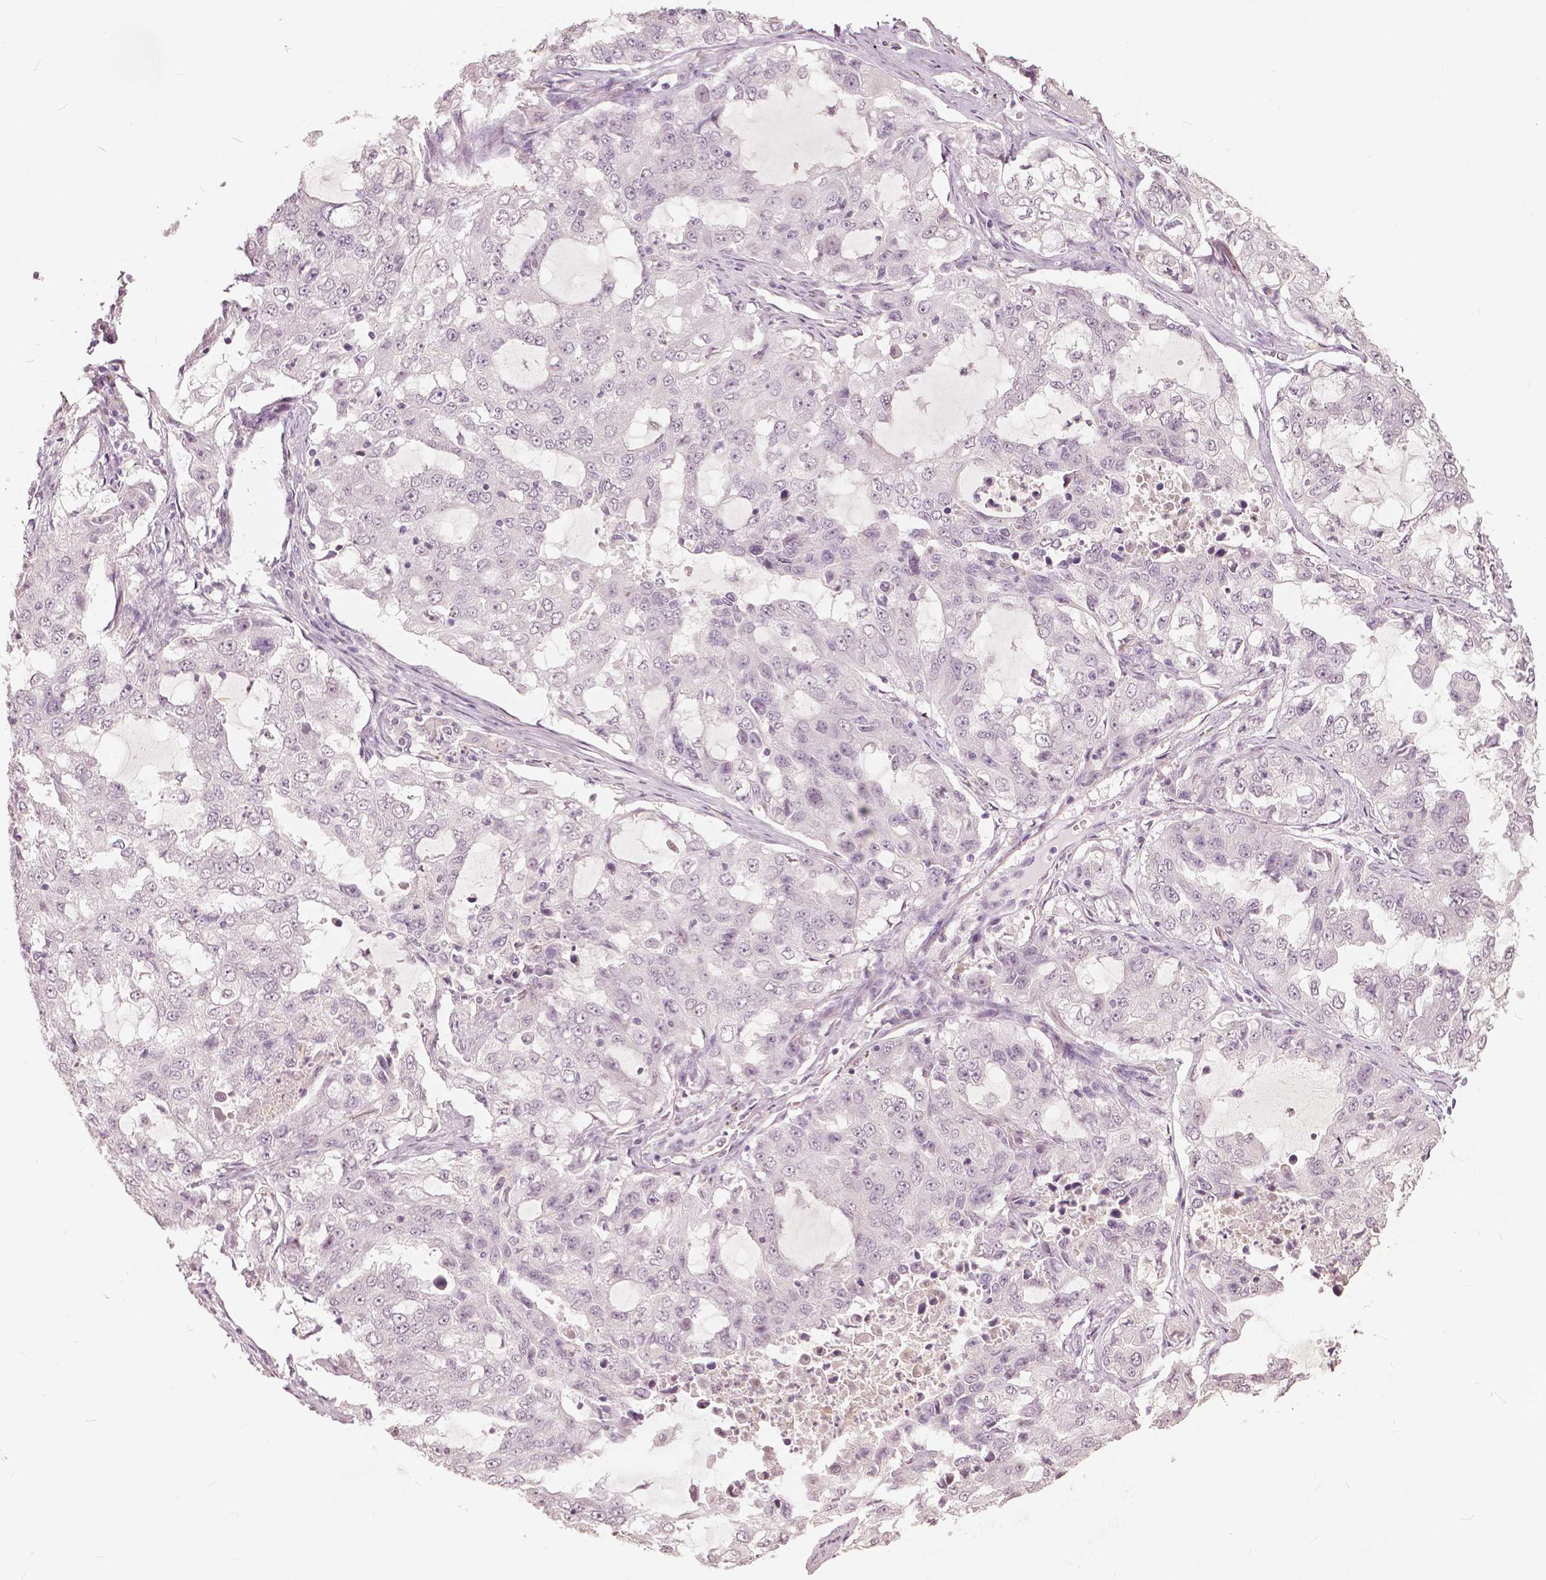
{"staining": {"intensity": "negative", "quantity": "none", "location": "none"}, "tissue": "lung cancer", "cell_type": "Tumor cells", "image_type": "cancer", "snomed": [{"axis": "morphology", "description": "Adenocarcinoma, NOS"}, {"axis": "topography", "description": "Lung"}], "caption": "Tumor cells show no significant expression in lung adenocarcinoma.", "gene": "NANOG", "patient": {"sex": "female", "age": 61}}